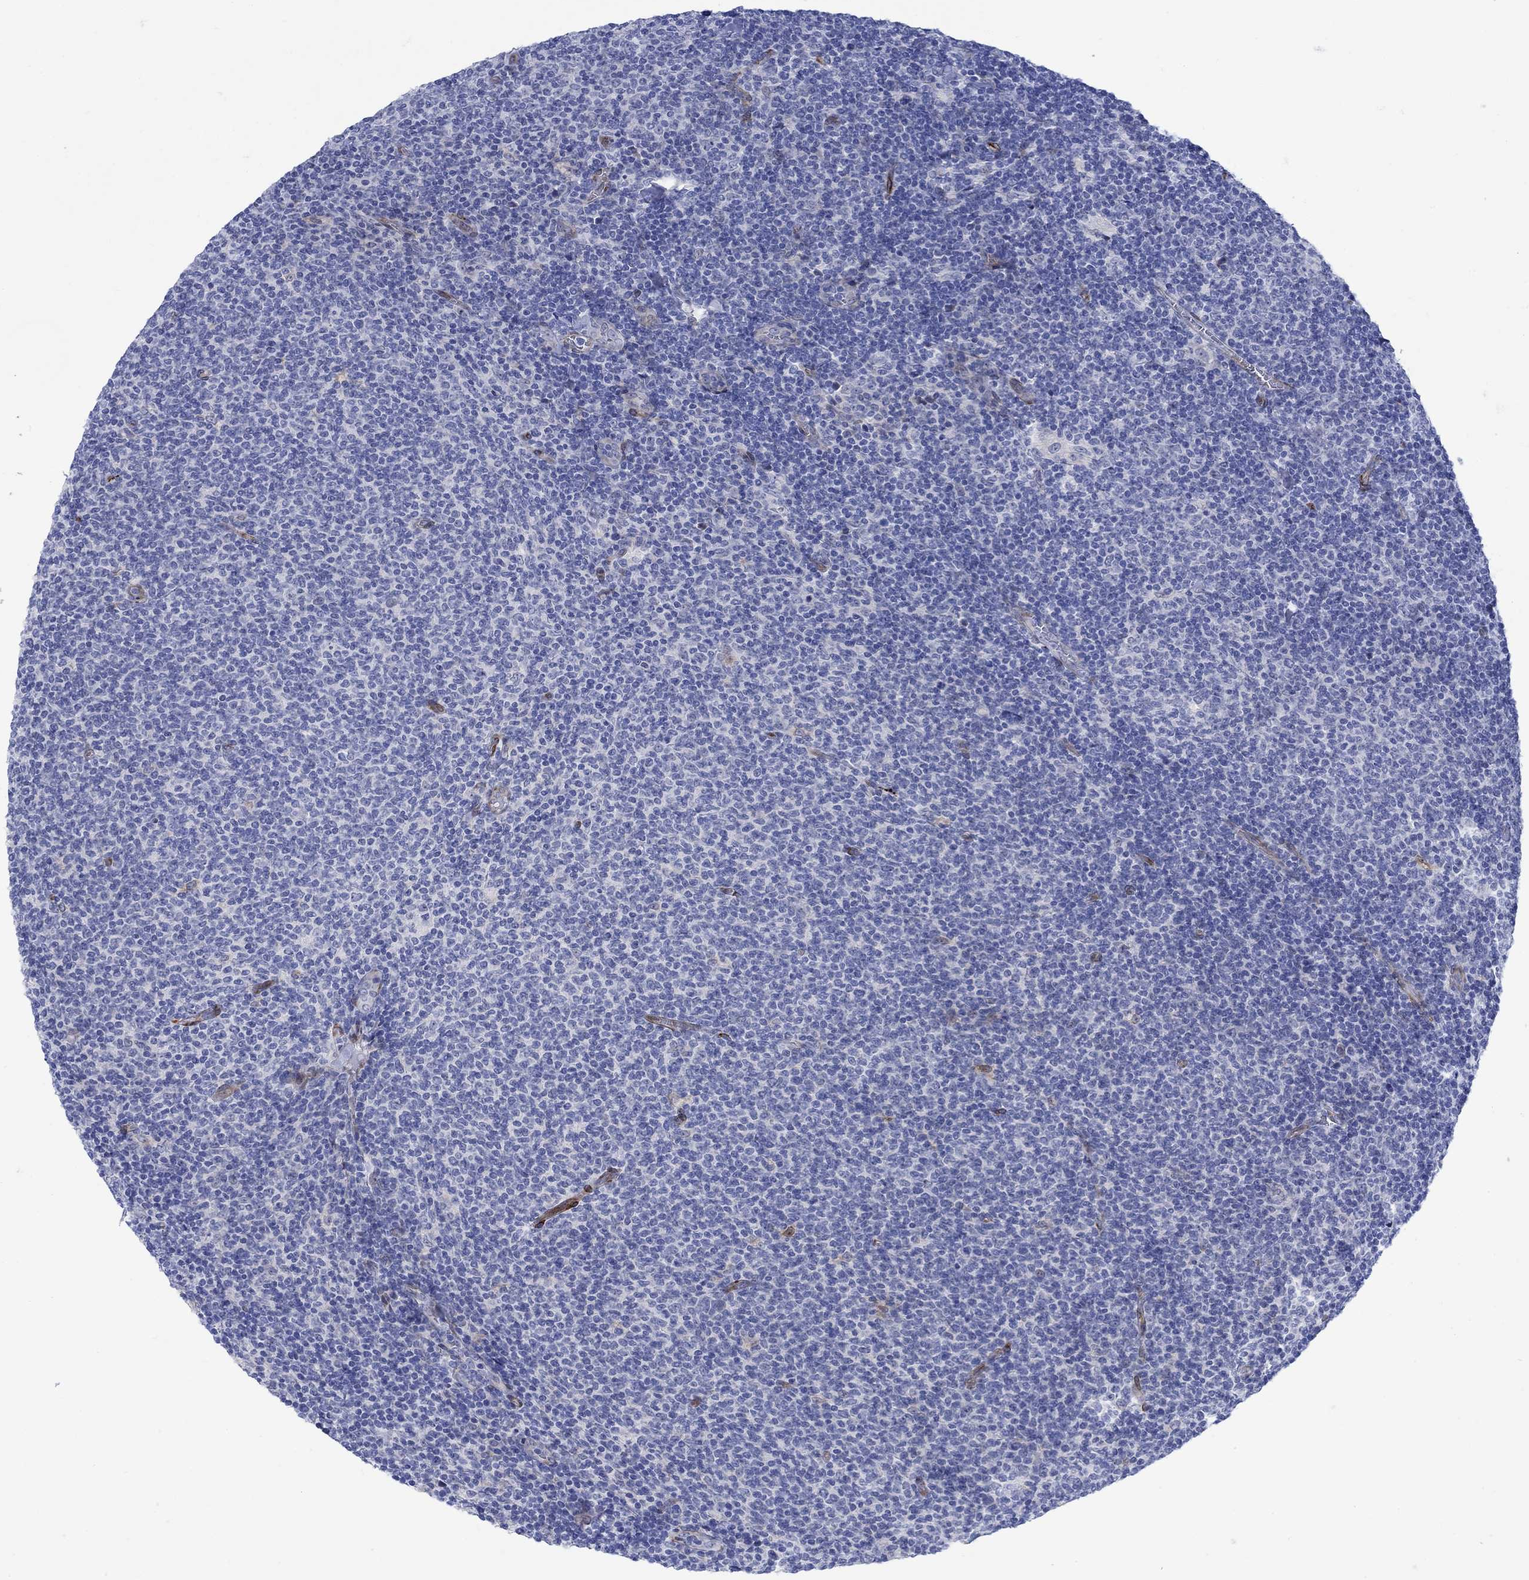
{"staining": {"intensity": "negative", "quantity": "none", "location": "none"}, "tissue": "lymphoma", "cell_type": "Tumor cells", "image_type": "cancer", "snomed": [{"axis": "morphology", "description": "Malignant lymphoma, non-Hodgkin's type, Low grade"}, {"axis": "topography", "description": "Lymph node"}], "caption": "IHC of low-grade malignant lymphoma, non-Hodgkin's type demonstrates no expression in tumor cells.", "gene": "KSR2", "patient": {"sex": "male", "age": 52}}